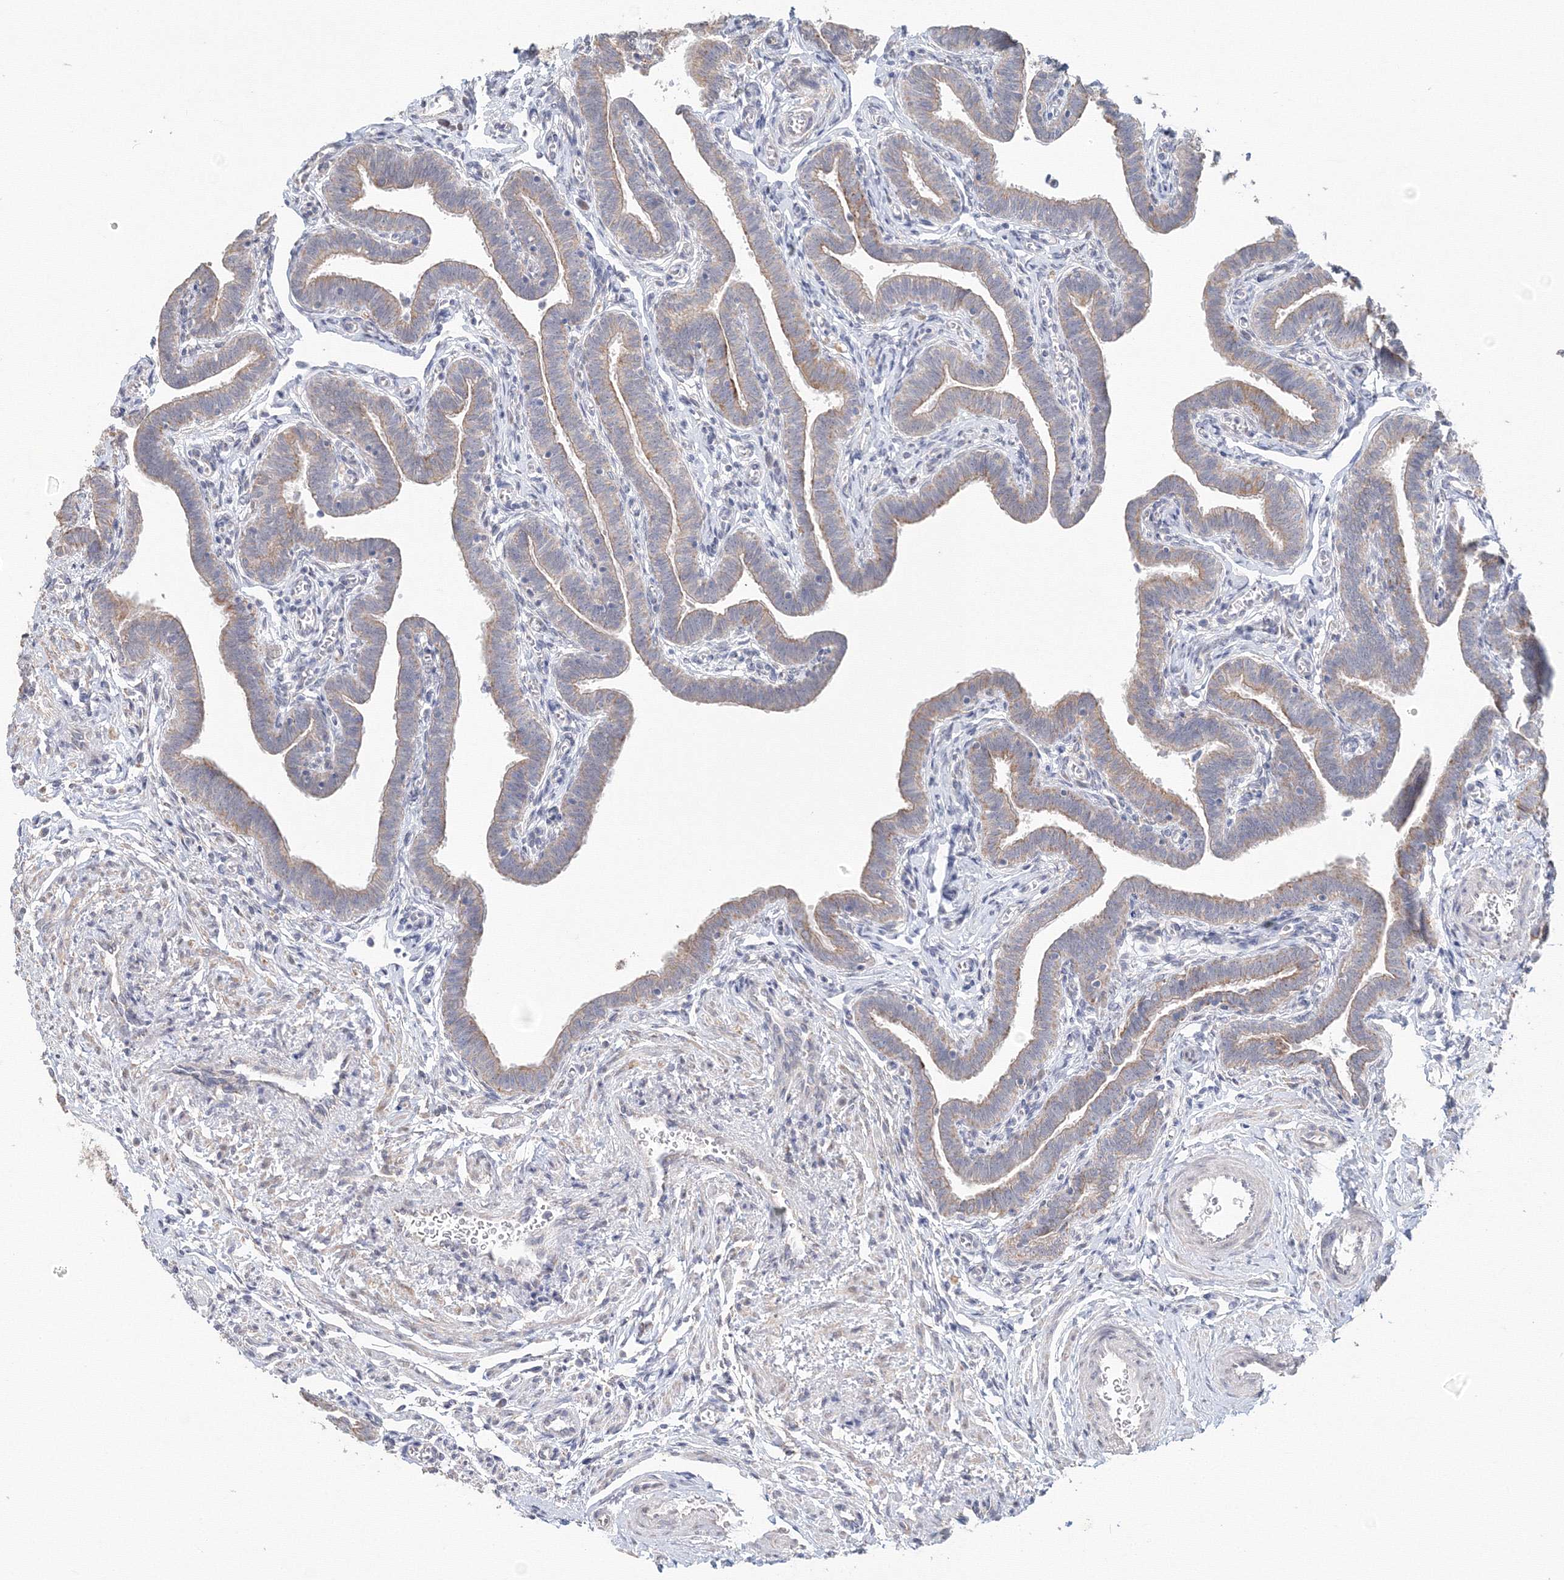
{"staining": {"intensity": "moderate", "quantity": "25%-75%", "location": "cytoplasmic/membranous"}, "tissue": "fallopian tube", "cell_type": "Glandular cells", "image_type": "normal", "snomed": [{"axis": "morphology", "description": "Normal tissue, NOS"}, {"axis": "topography", "description": "Fallopian tube"}], "caption": "Glandular cells reveal moderate cytoplasmic/membranous positivity in approximately 25%-75% of cells in normal fallopian tube.", "gene": "DHRS12", "patient": {"sex": "female", "age": 36}}